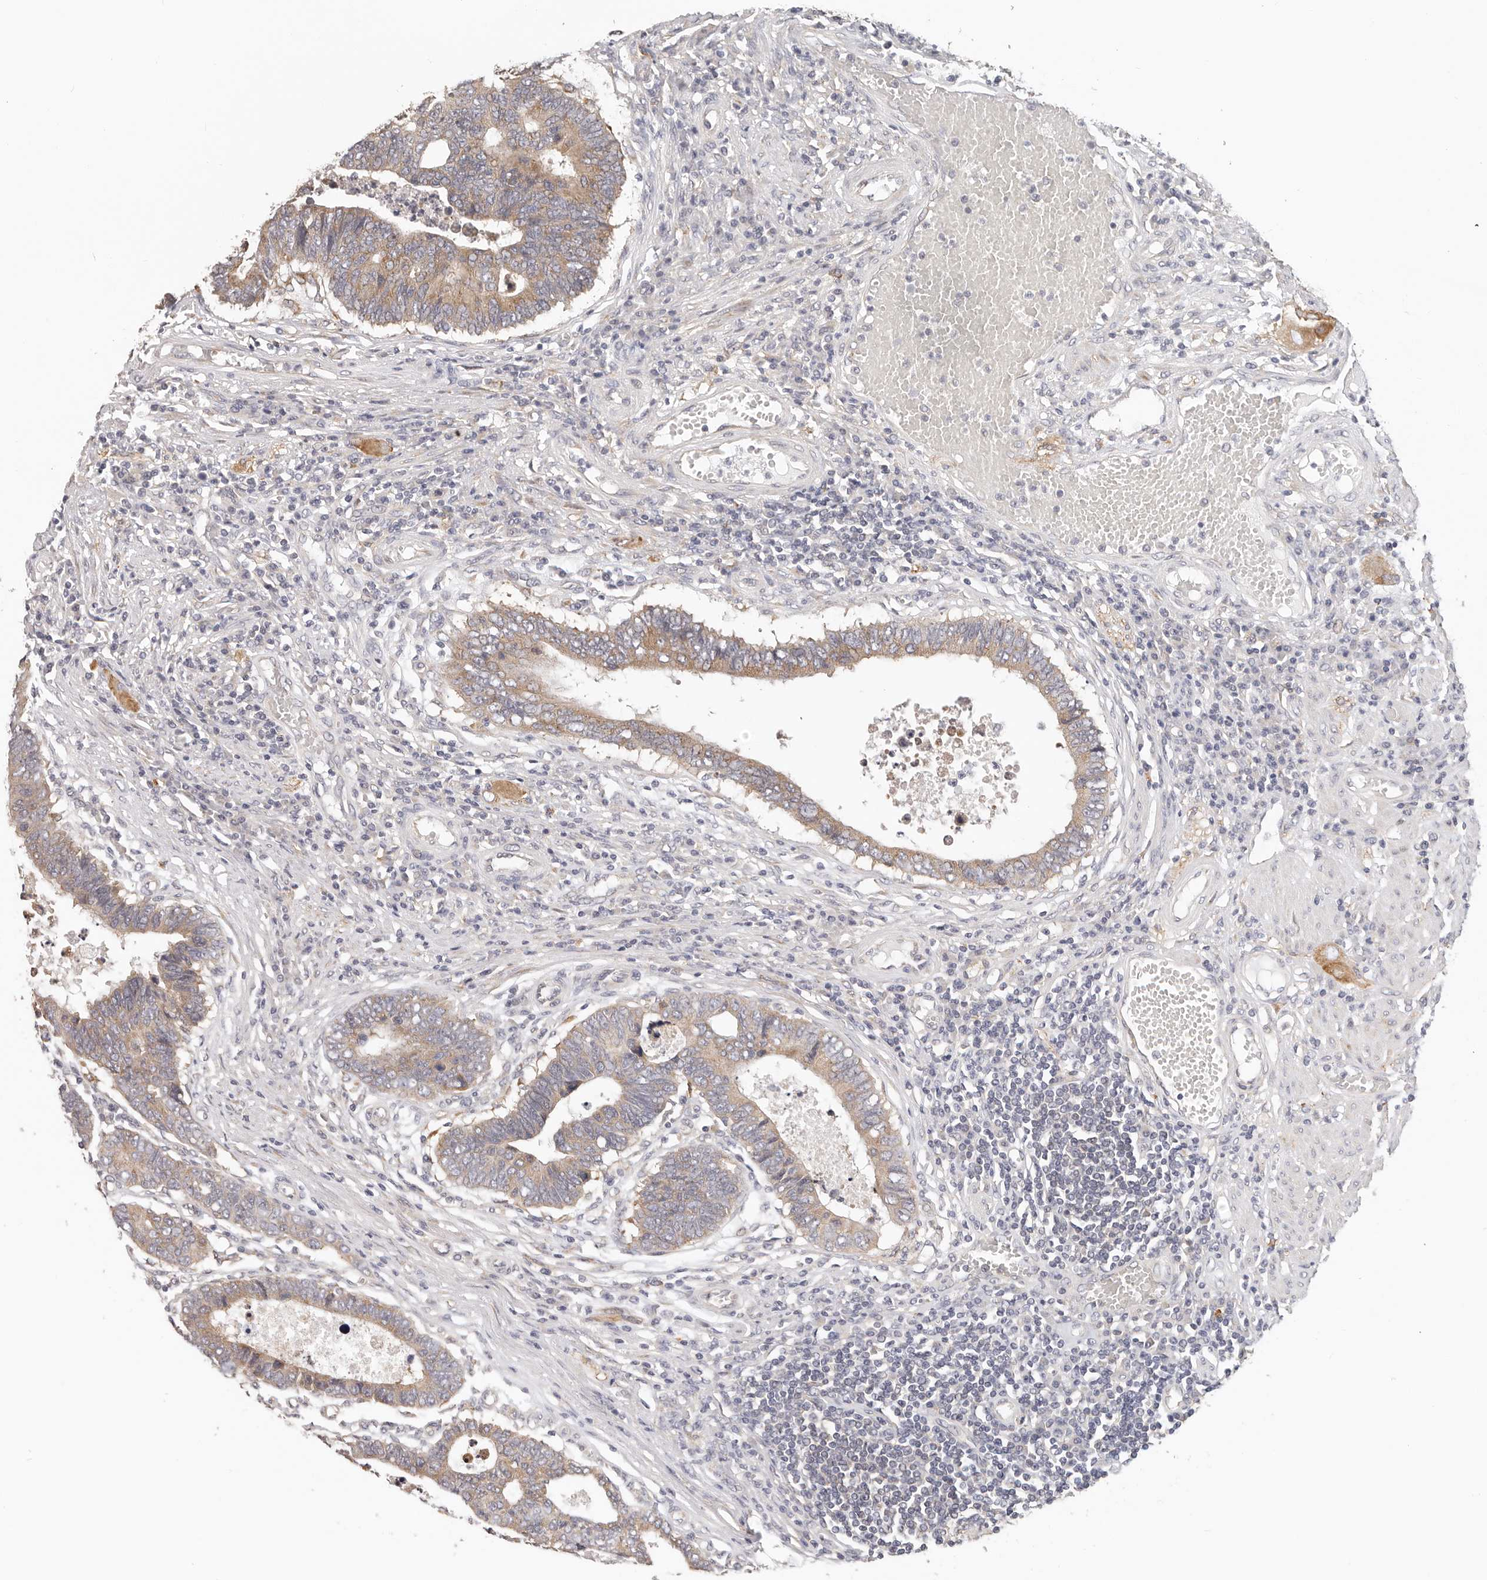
{"staining": {"intensity": "moderate", "quantity": ">75%", "location": "cytoplasmic/membranous"}, "tissue": "colorectal cancer", "cell_type": "Tumor cells", "image_type": "cancer", "snomed": [{"axis": "morphology", "description": "Adenocarcinoma, NOS"}, {"axis": "topography", "description": "Rectum"}], "caption": "Adenocarcinoma (colorectal) tissue exhibits moderate cytoplasmic/membranous expression in about >75% of tumor cells, visualized by immunohistochemistry. The staining is performed using DAB (3,3'-diaminobenzidine) brown chromogen to label protein expression. The nuclei are counter-stained blue using hematoxylin.", "gene": "AFDN", "patient": {"sex": "male", "age": 84}}